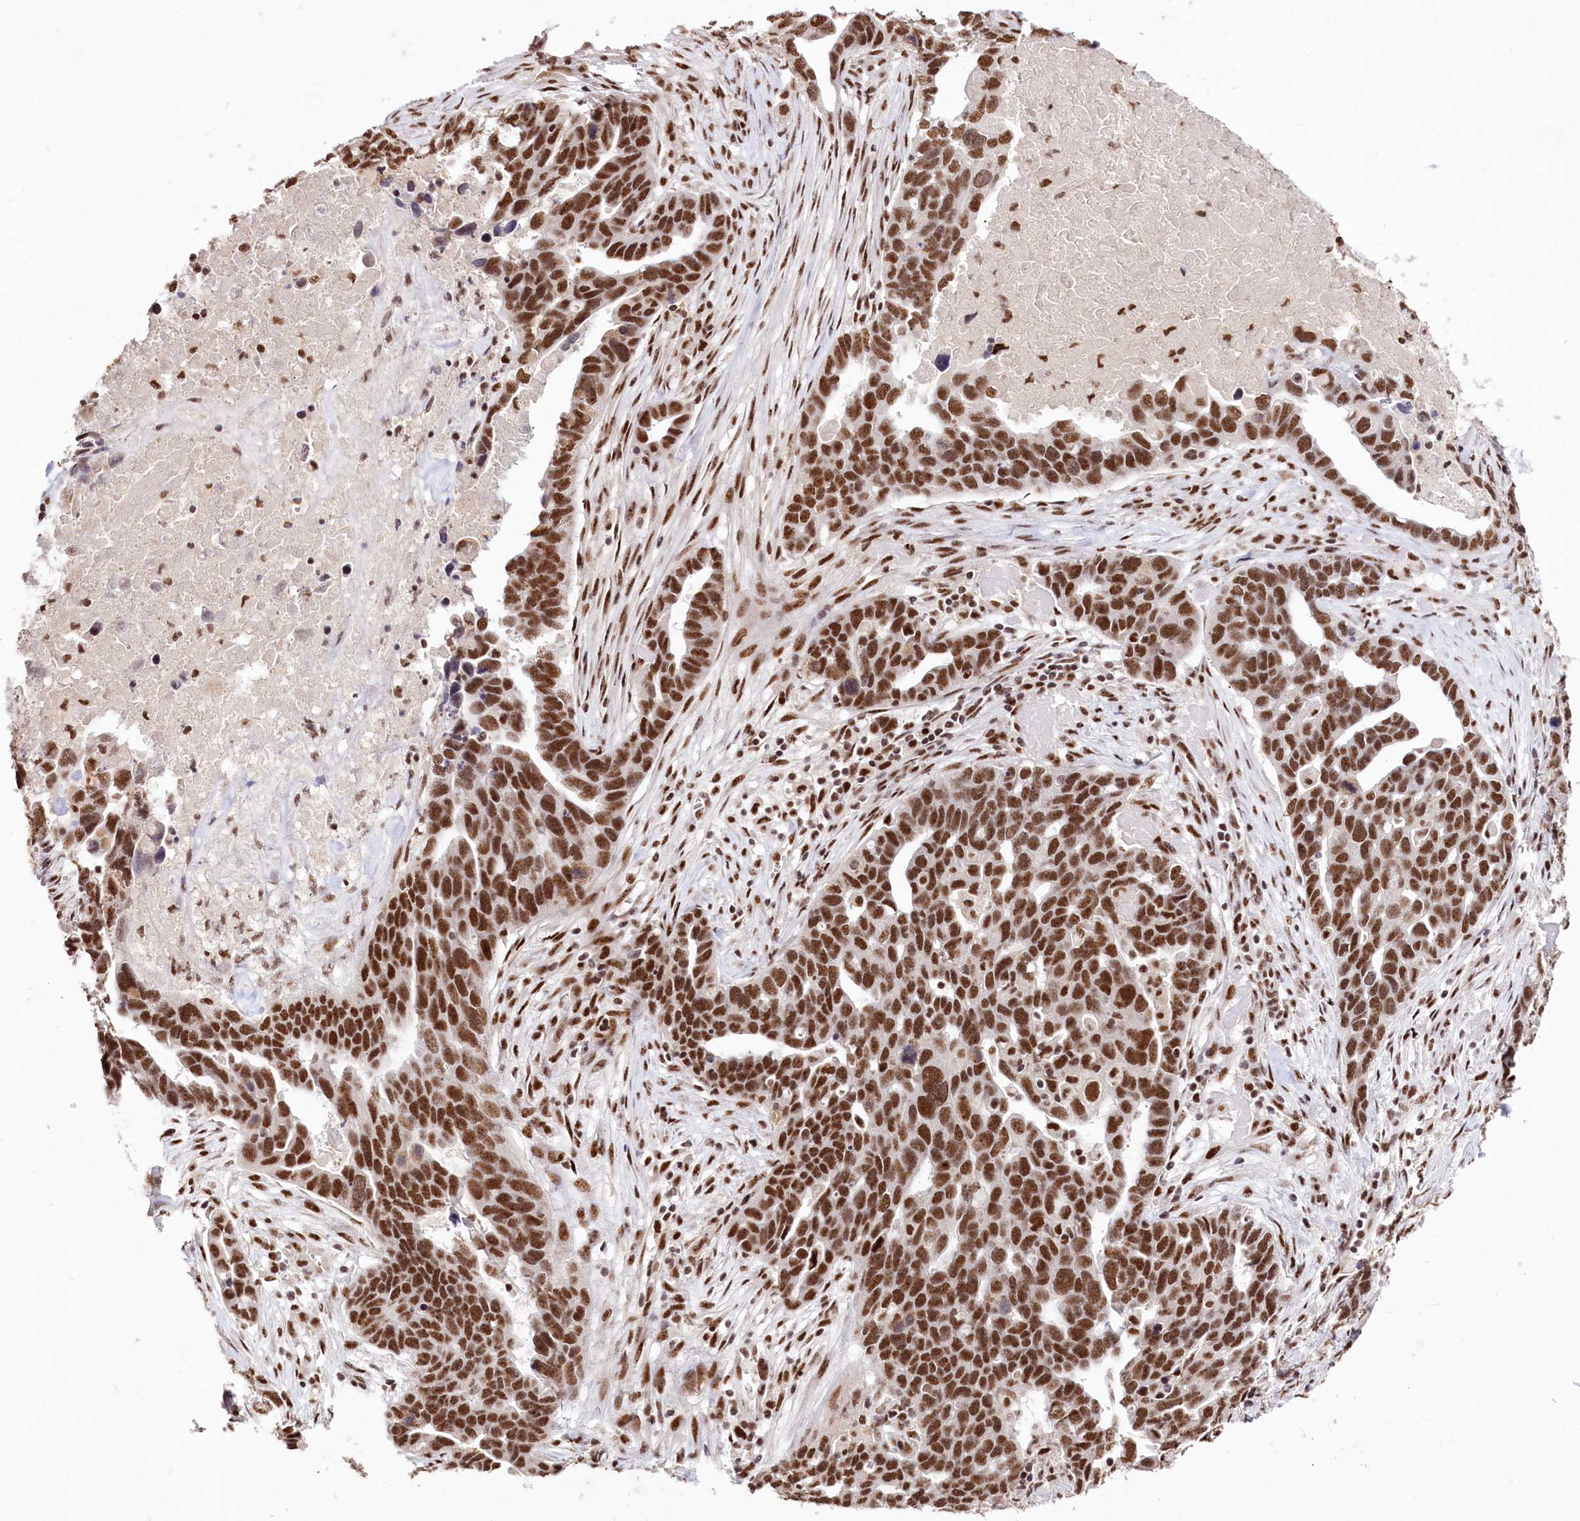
{"staining": {"intensity": "strong", "quantity": ">75%", "location": "nuclear"}, "tissue": "ovarian cancer", "cell_type": "Tumor cells", "image_type": "cancer", "snomed": [{"axis": "morphology", "description": "Cystadenocarcinoma, serous, NOS"}, {"axis": "topography", "description": "Ovary"}], "caption": "Immunohistochemistry photomicrograph of human ovarian serous cystadenocarcinoma stained for a protein (brown), which shows high levels of strong nuclear staining in approximately >75% of tumor cells.", "gene": "HIRA", "patient": {"sex": "female", "age": 54}}